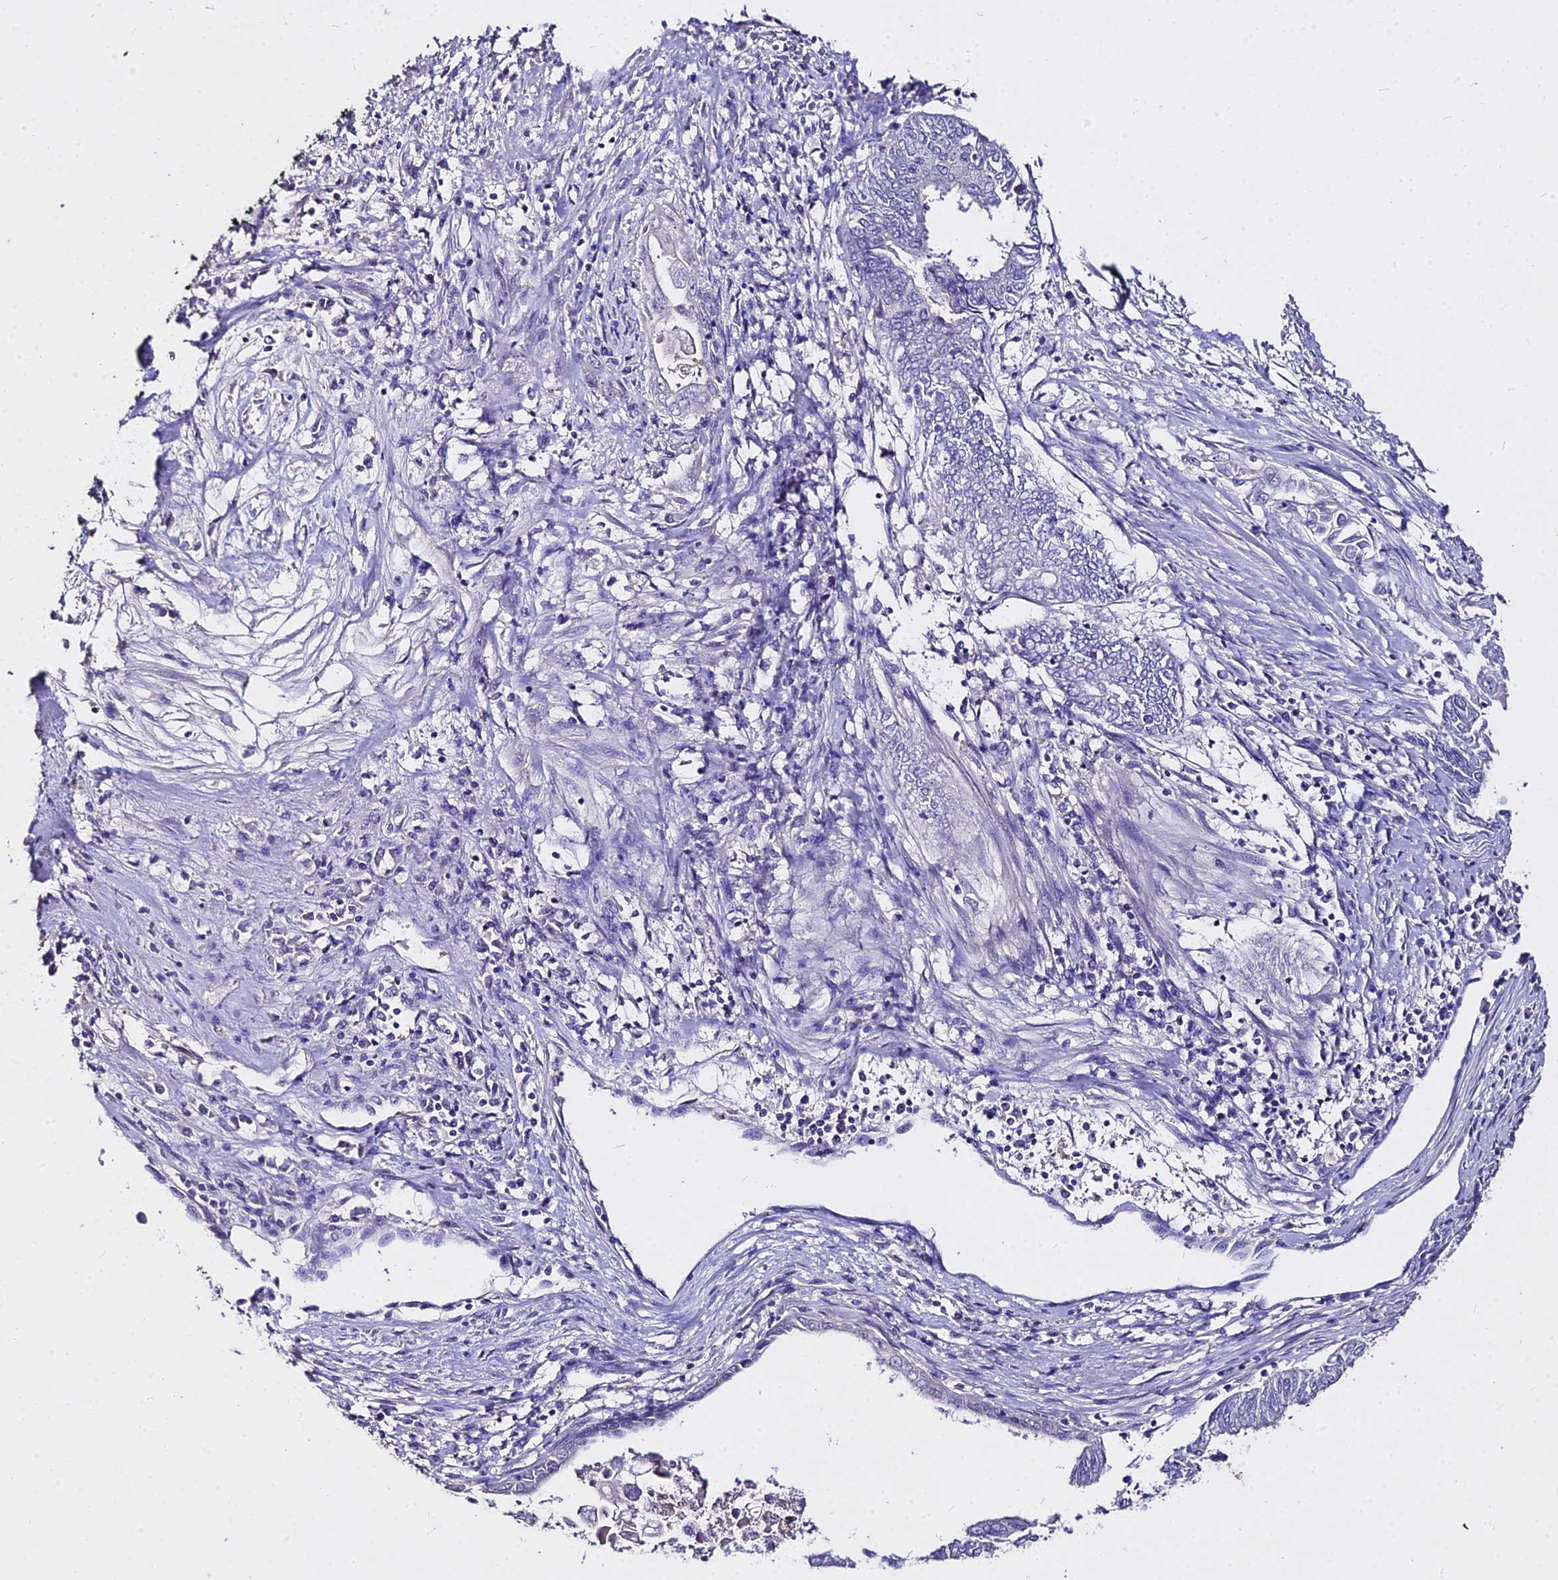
{"staining": {"intensity": "negative", "quantity": "none", "location": "none"}, "tissue": "endometrial cancer", "cell_type": "Tumor cells", "image_type": "cancer", "snomed": [{"axis": "morphology", "description": "Adenocarcinoma, NOS"}, {"axis": "topography", "description": "Uterus"}, {"axis": "topography", "description": "Endometrium"}], "caption": "The immunohistochemistry (IHC) micrograph has no significant positivity in tumor cells of adenocarcinoma (endometrial) tissue. (Brightfield microscopy of DAB (3,3'-diaminobenzidine) immunohistochemistry at high magnification).", "gene": "GLYAT", "patient": {"sex": "female", "age": 70}}